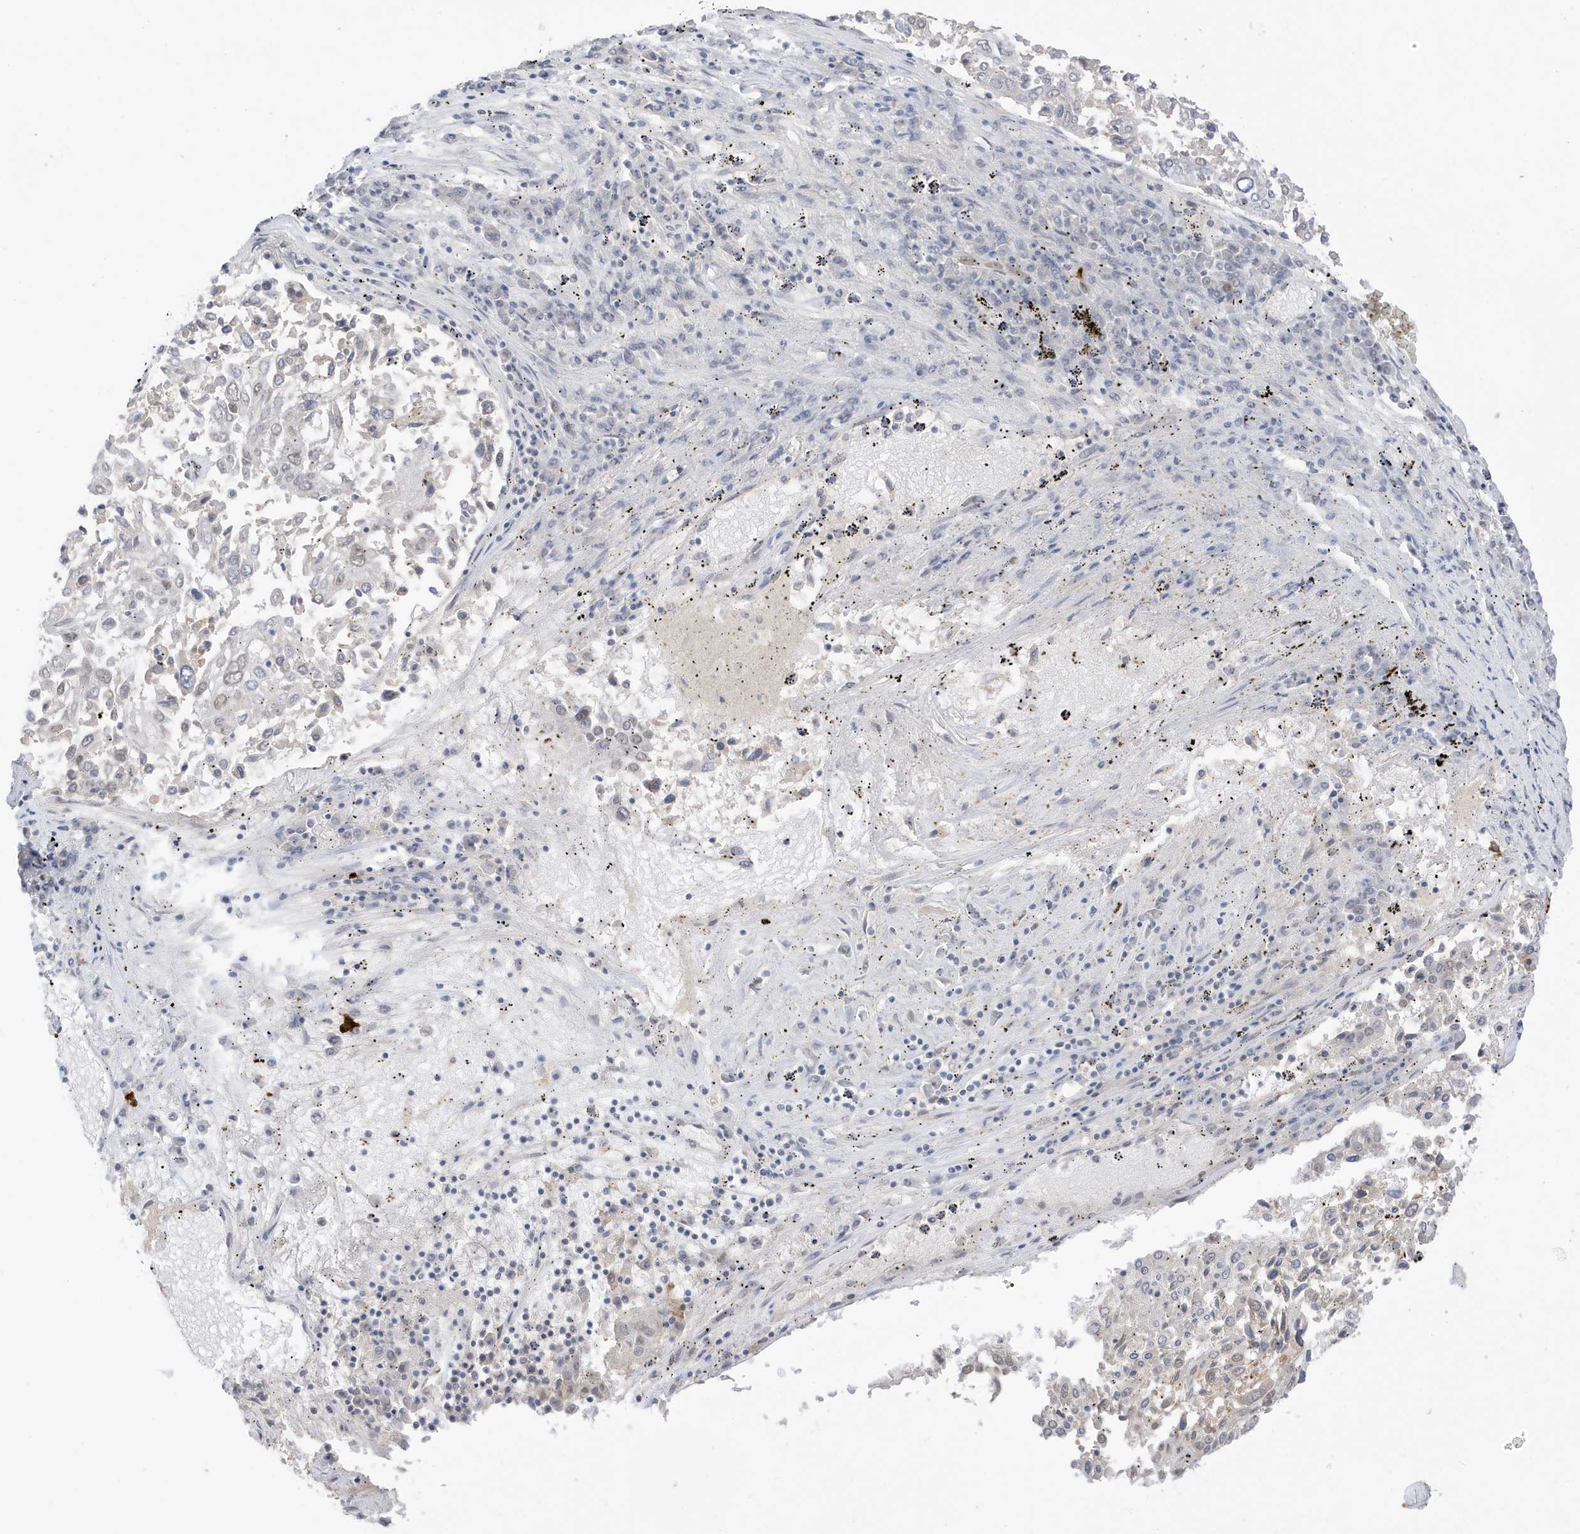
{"staining": {"intensity": "weak", "quantity": "<25%", "location": "nuclear"}, "tissue": "lung cancer", "cell_type": "Tumor cells", "image_type": "cancer", "snomed": [{"axis": "morphology", "description": "Squamous cell carcinoma, NOS"}, {"axis": "topography", "description": "Lung"}], "caption": "A photomicrograph of lung squamous cell carcinoma stained for a protein exhibits no brown staining in tumor cells.", "gene": "MSL3", "patient": {"sex": "male", "age": 65}}